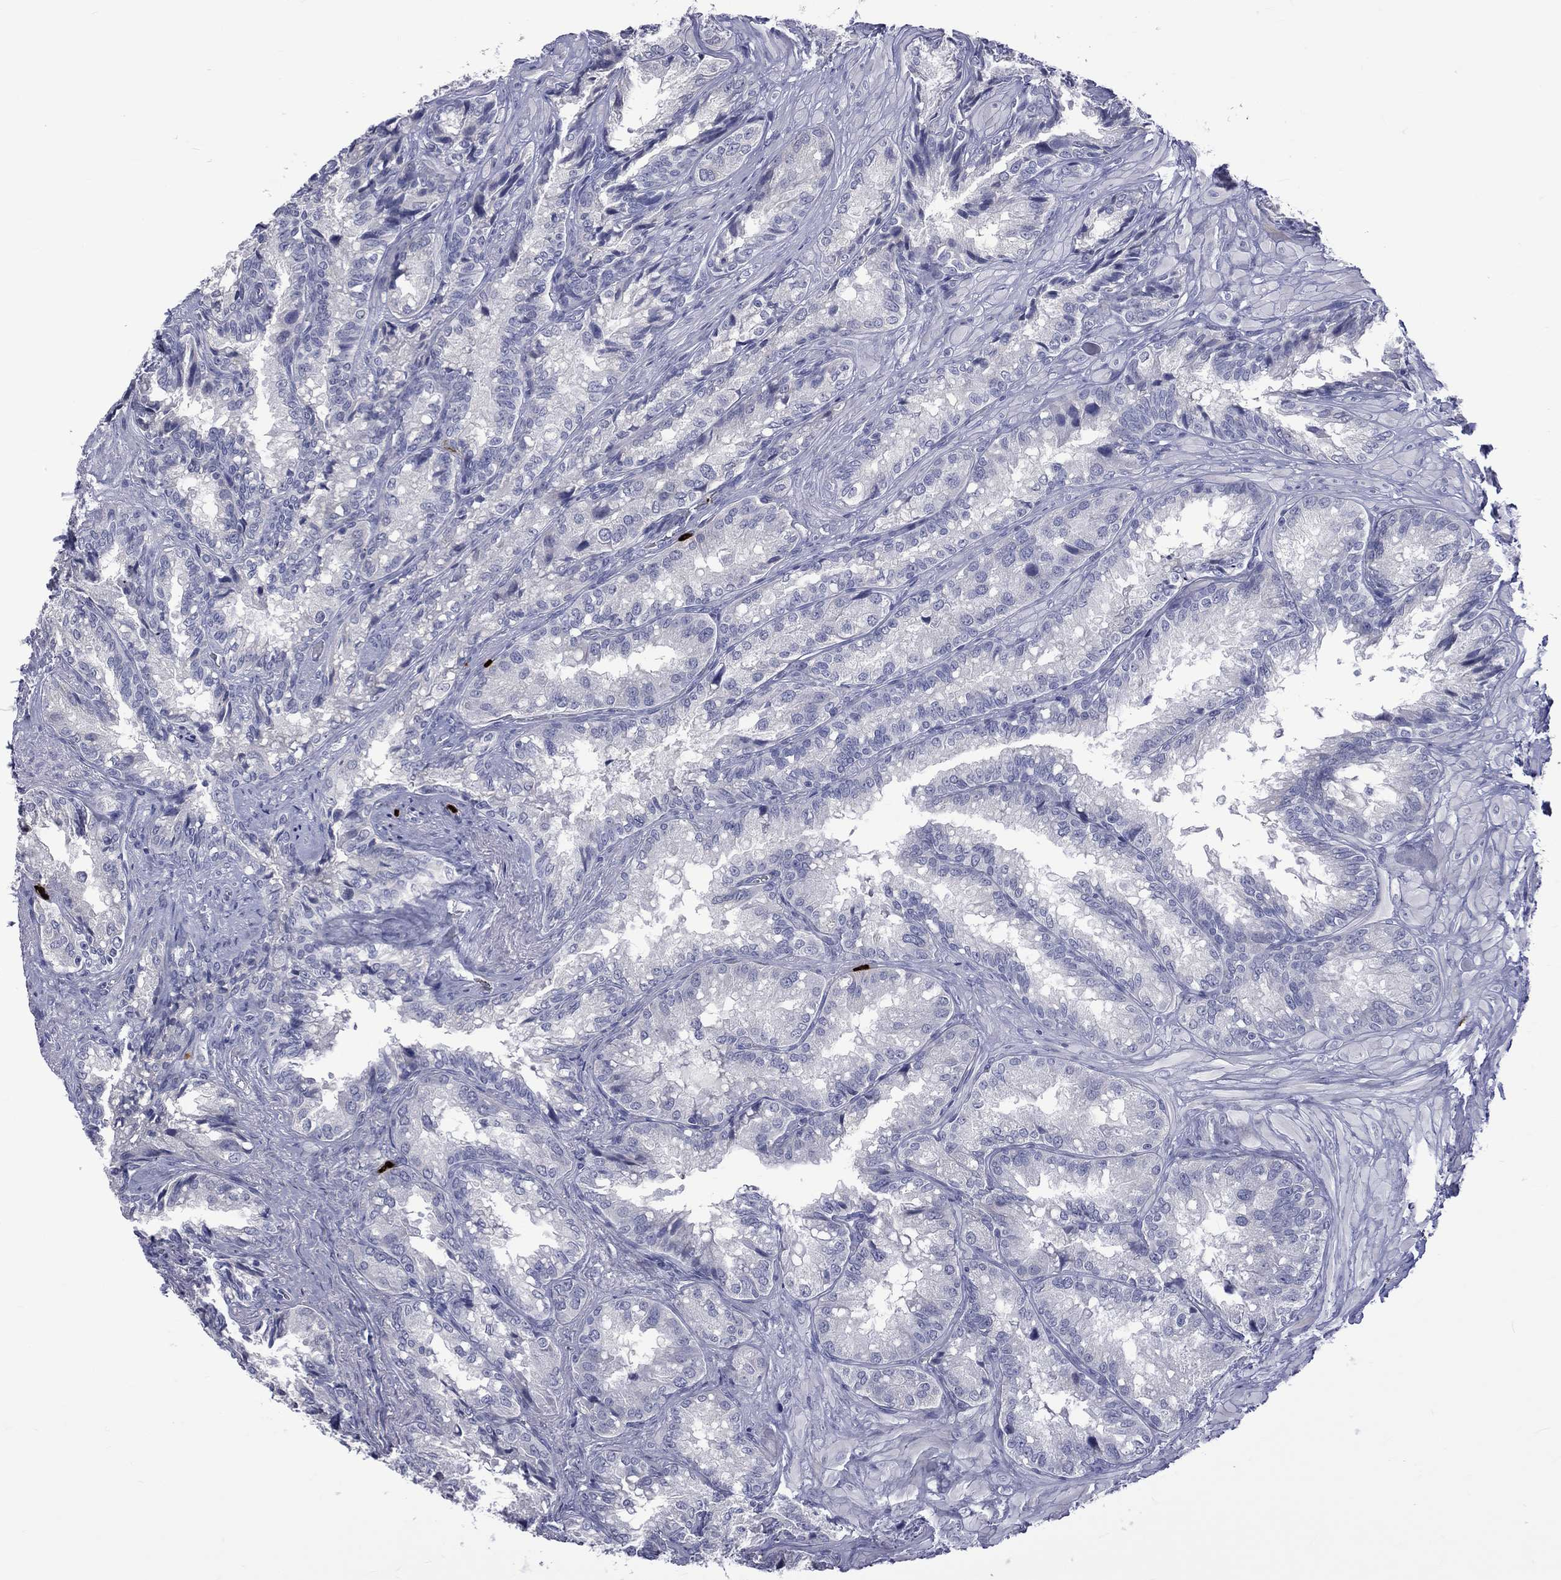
{"staining": {"intensity": "negative", "quantity": "none", "location": "none"}, "tissue": "seminal vesicle", "cell_type": "Glandular cells", "image_type": "normal", "snomed": [{"axis": "morphology", "description": "Normal tissue, NOS"}, {"axis": "topography", "description": "Seminal veicle"}], "caption": "High power microscopy photomicrograph of an IHC image of benign seminal vesicle, revealing no significant expression in glandular cells. (Brightfield microscopy of DAB immunohistochemistry (IHC) at high magnification).", "gene": "ELANE", "patient": {"sex": "male", "age": 68}}